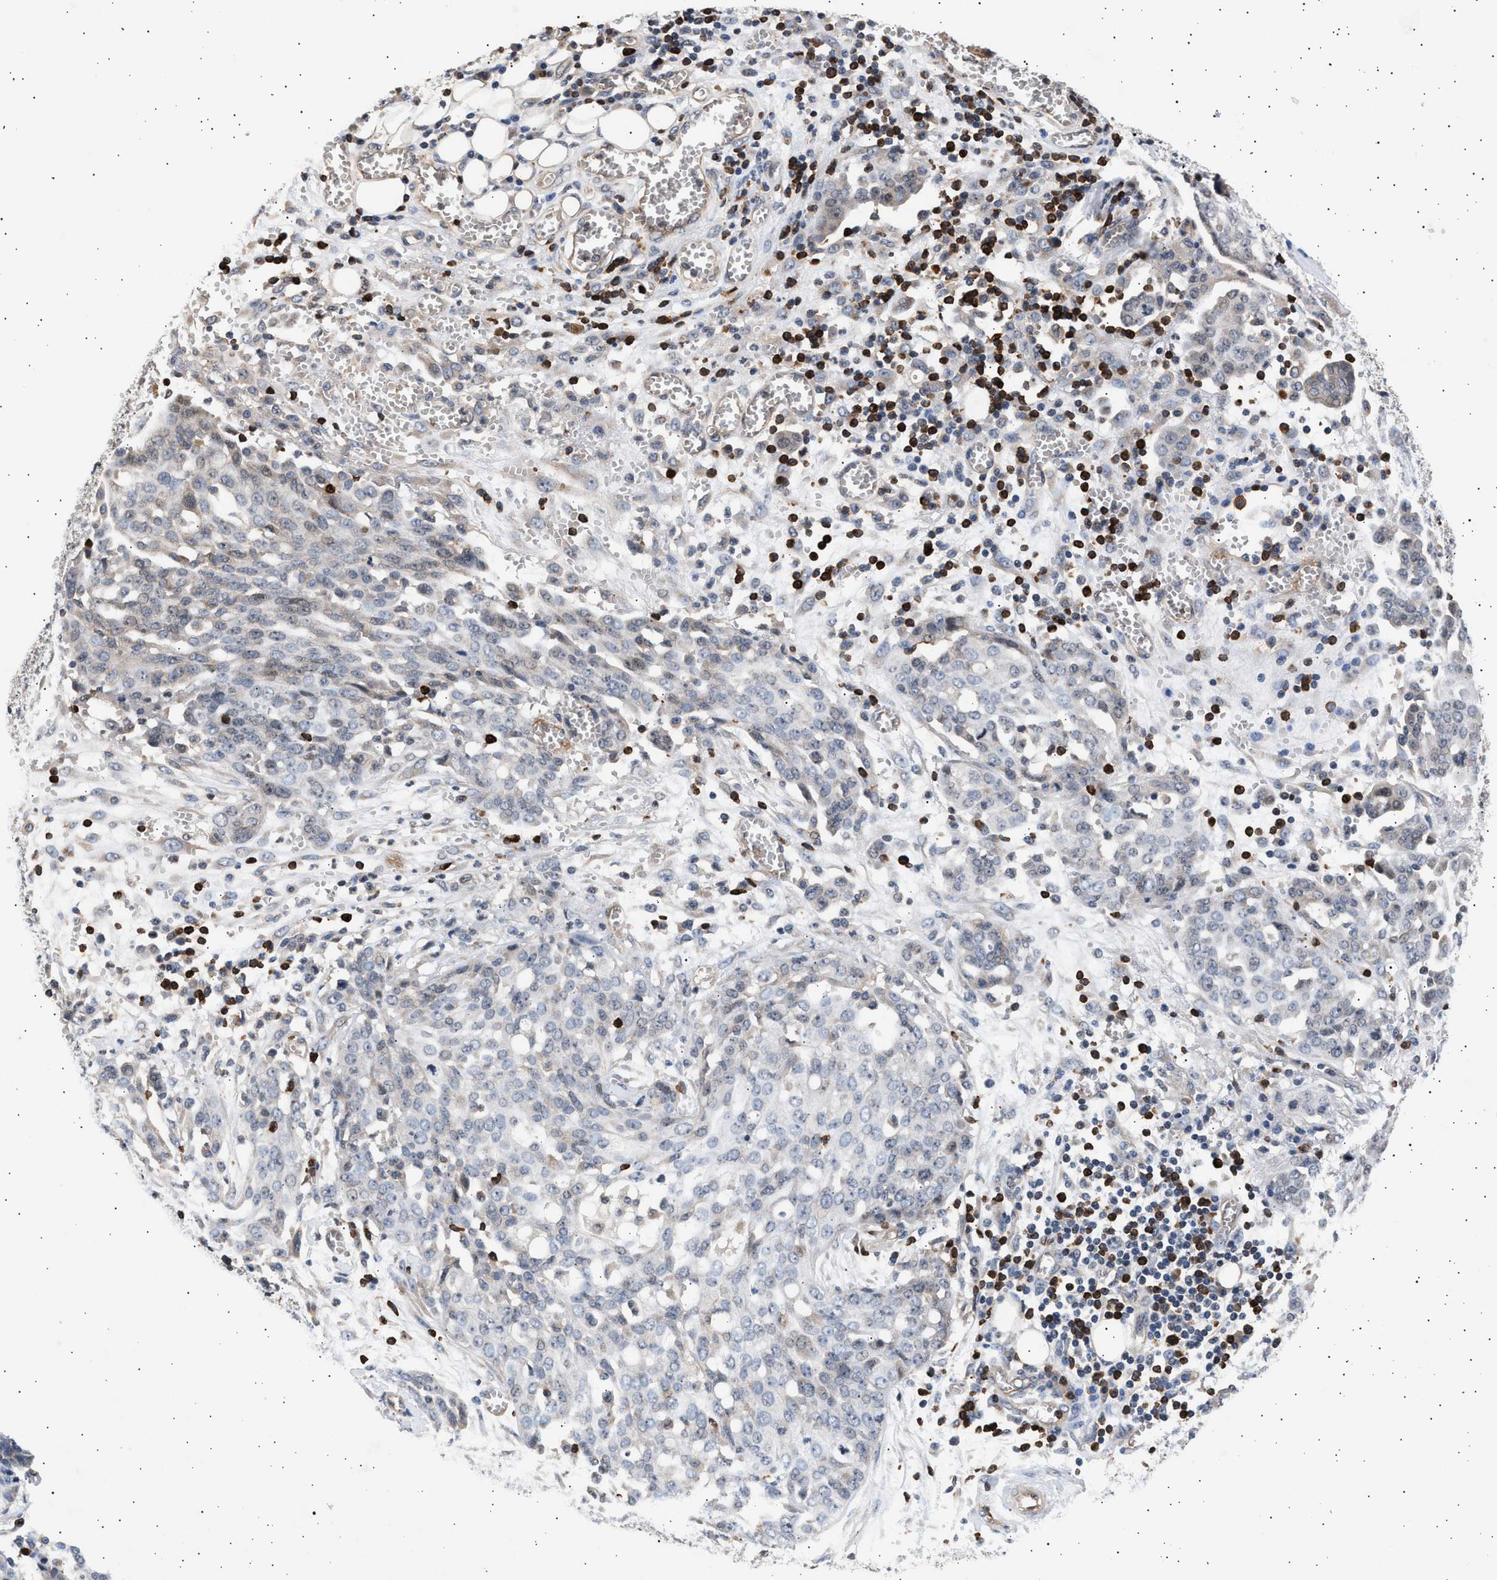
{"staining": {"intensity": "negative", "quantity": "none", "location": "none"}, "tissue": "ovarian cancer", "cell_type": "Tumor cells", "image_type": "cancer", "snomed": [{"axis": "morphology", "description": "Cystadenocarcinoma, serous, NOS"}, {"axis": "topography", "description": "Soft tissue"}, {"axis": "topography", "description": "Ovary"}], "caption": "An image of serous cystadenocarcinoma (ovarian) stained for a protein reveals no brown staining in tumor cells.", "gene": "GRAP2", "patient": {"sex": "female", "age": 57}}